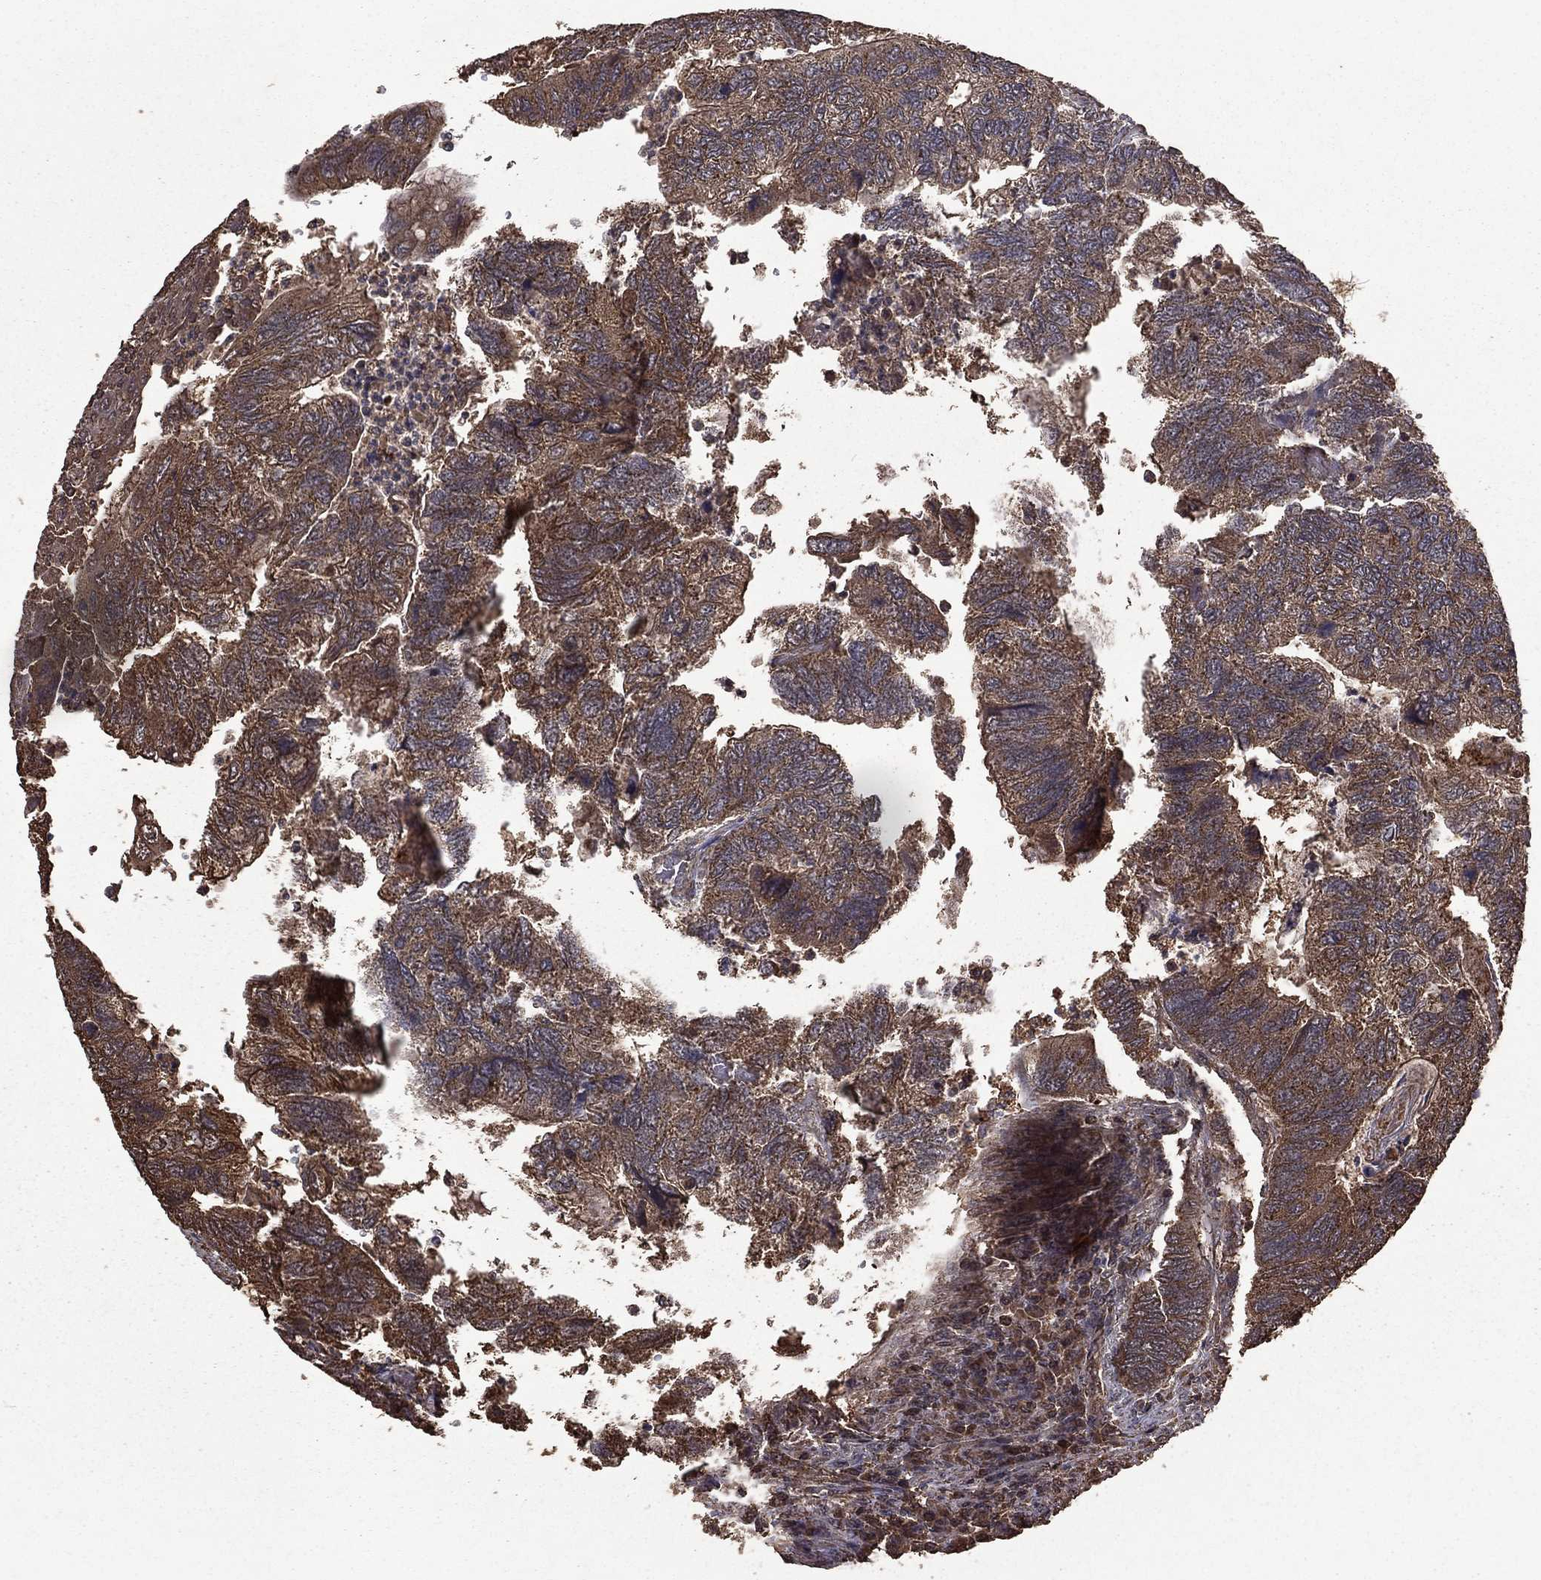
{"staining": {"intensity": "weak", "quantity": ">75%", "location": "cytoplasmic/membranous"}, "tissue": "colorectal cancer", "cell_type": "Tumor cells", "image_type": "cancer", "snomed": [{"axis": "morphology", "description": "Adenocarcinoma, NOS"}, {"axis": "topography", "description": "Colon"}], "caption": "DAB immunohistochemical staining of colorectal adenocarcinoma demonstrates weak cytoplasmic/membranous protein positivity in about >75% of tumor cells. (IHC, brightfield microscopy, high magnification).", "gene": "BIRC6", "patient": {"sex": "female", "age": 67}}